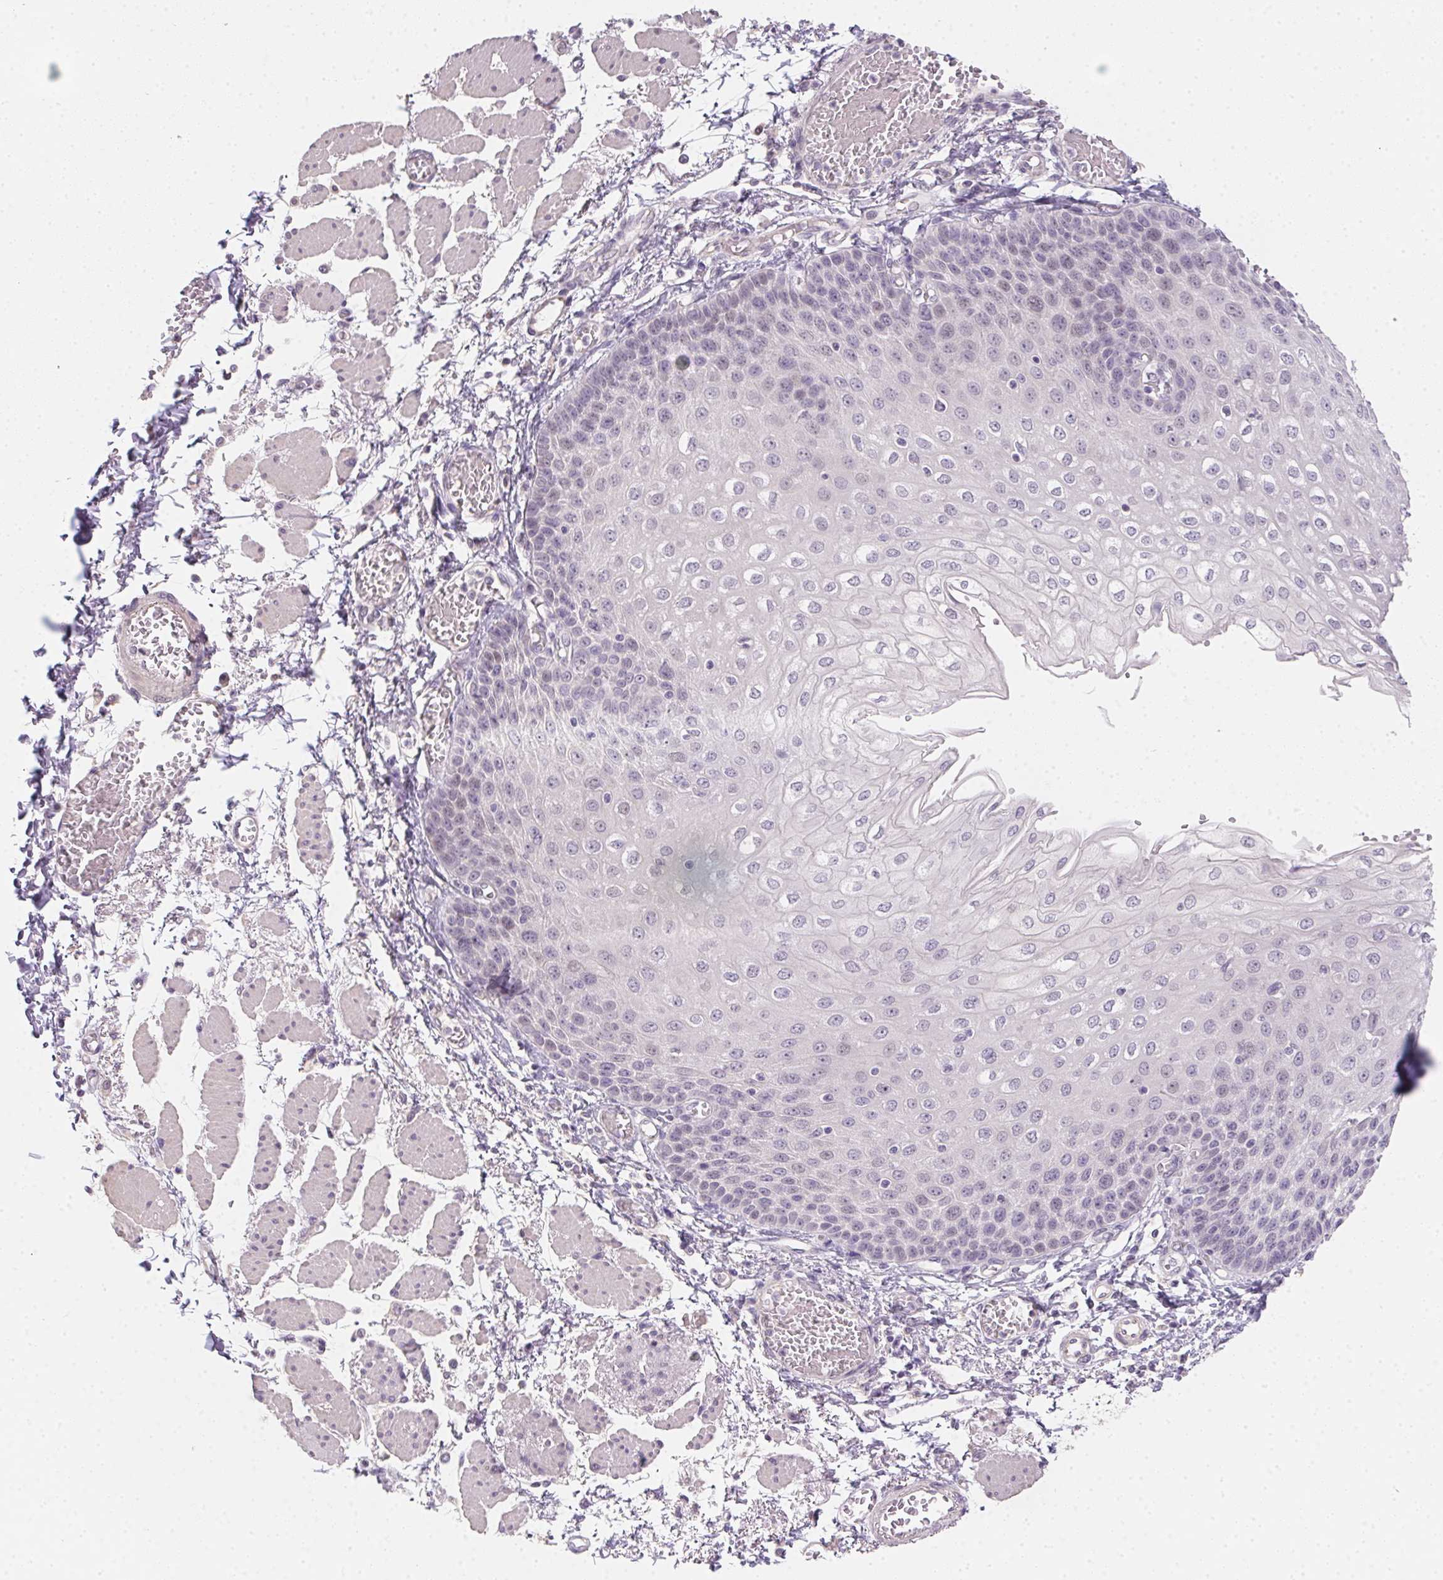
{"staining": {"intensity": "negative", "quantity": "none", "location": "none"}, "tissue": "esophagus", "cell_type": "Squamous epithelial cells", "image_type": "normal", "snomed": [{"axis": "morphology", "description": "Normal tissue, NOS"}, {"axis": "morphology", "description": "Adenocarcinoma, NOS"}, {"axis": "topography", "description": "Esophagus"}], "caption": "DAB (3,3'-diaminobenzidine) immunohistochemical staining of benign human esophagus exhibits no significant staining in squamous epithelial cells.", "gene": "ZBBX", "patient": {"sex": "male", "age": 81}}